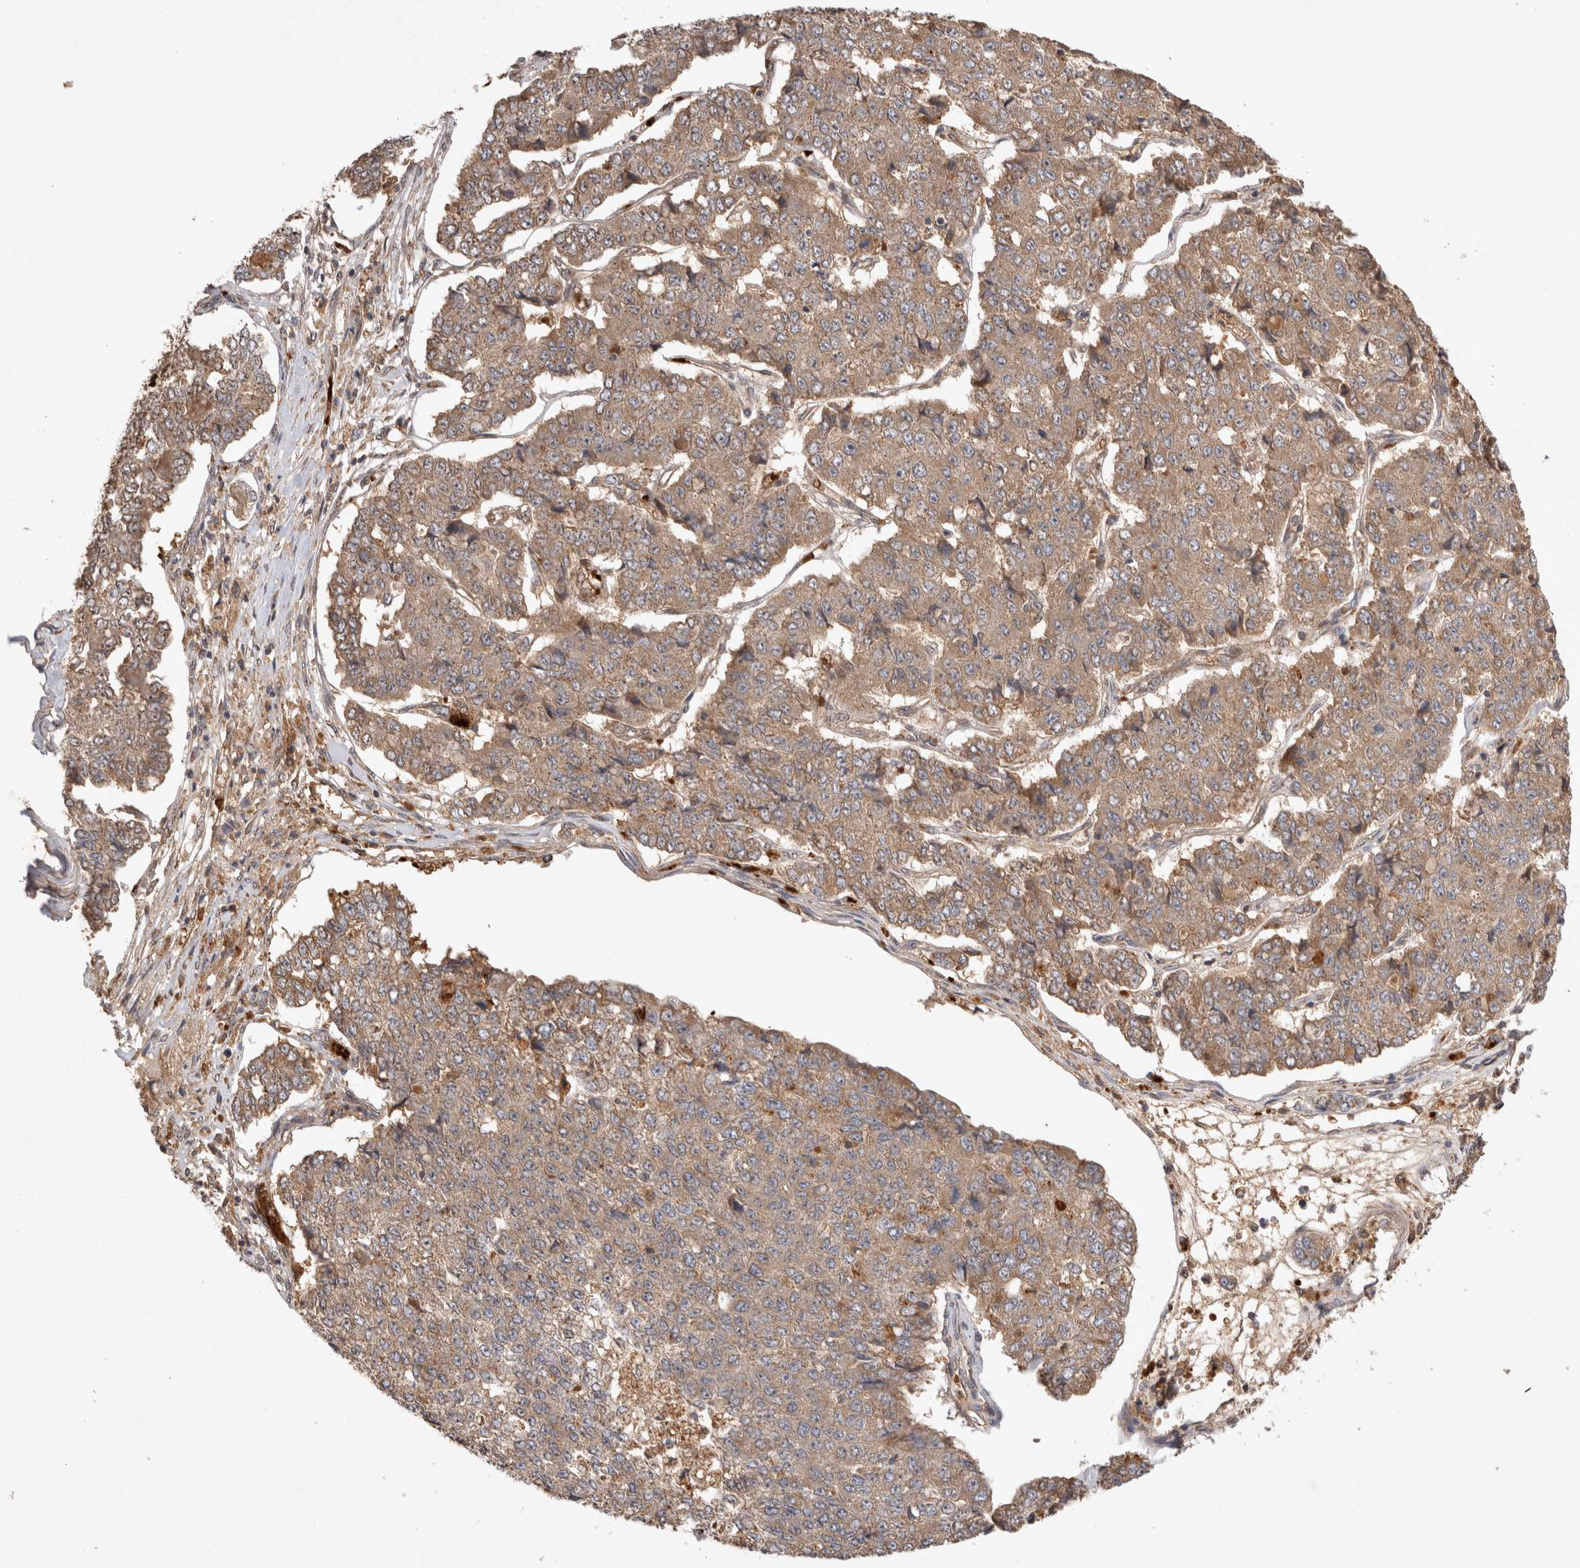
{"staining": {"intensity": "weak", "quantity": ">75%", "location": "cytoplasmic/membranous"}, "tissue": "pancreatic cancer", "cell_type": "Tumor cells", "image_type": "cancer", "snomed": [{"axis": "morphology", "description": "Adenocarcinoma, NOS"}, {"axis": "topography", "description": "Pancreas"}], "caption": "Protein analysis of adenocarcinoma (pancreatic) tissue exhibits weak cytoplasmic/membranous staining in approximately >75% of tumor cells.", "gene": "FAM221A", "patient": {"sex": "male", "age": 50}}